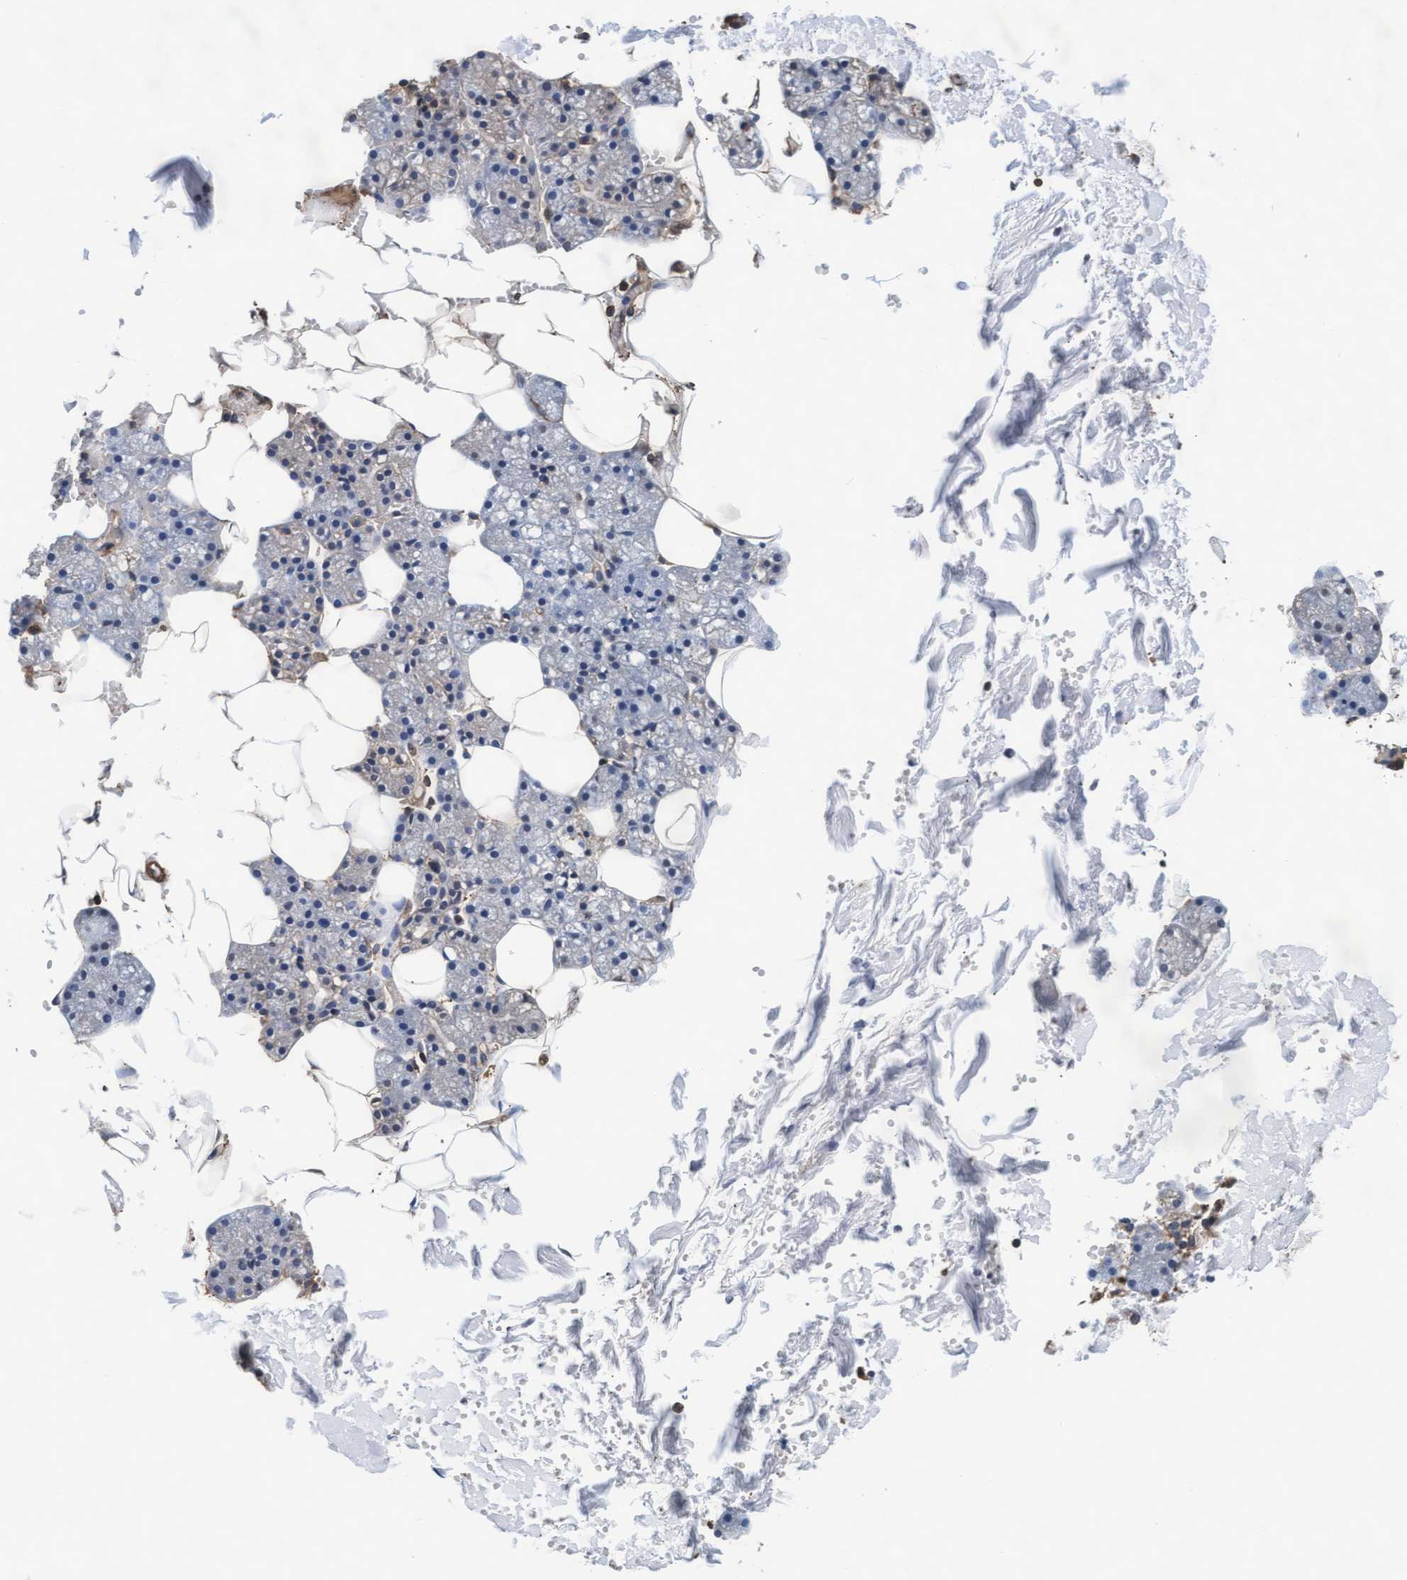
{"staining": {"intensity": "moderate", "quantity": "<25%", "location": "cytoplasmic/membranous"}, "tissue": "salivary gland", "cell_type": "Glandular cells", "image_type": "normal", "snomed": [{"axis": "morphology", "description": "Normal tissue, NOS"}, {"axis": "topography", "description": "Salivary gland"}], "caption": "Immunohistochemistry staining of unremarkable salivary gland, which reveals low levels of moderate cytoplasmic/membranous expression in approximately <25% of glandular cells indicating moderate cytoplasmic/membranous protein staining. The staining was performed using DAB (3,3'-diaminobenzidine) (brown) for protein detection and nuclei were counterstained in hematoxylin (blue).", "gene": "GRHPR", "patient": {"sex": "male", "age": 62}}